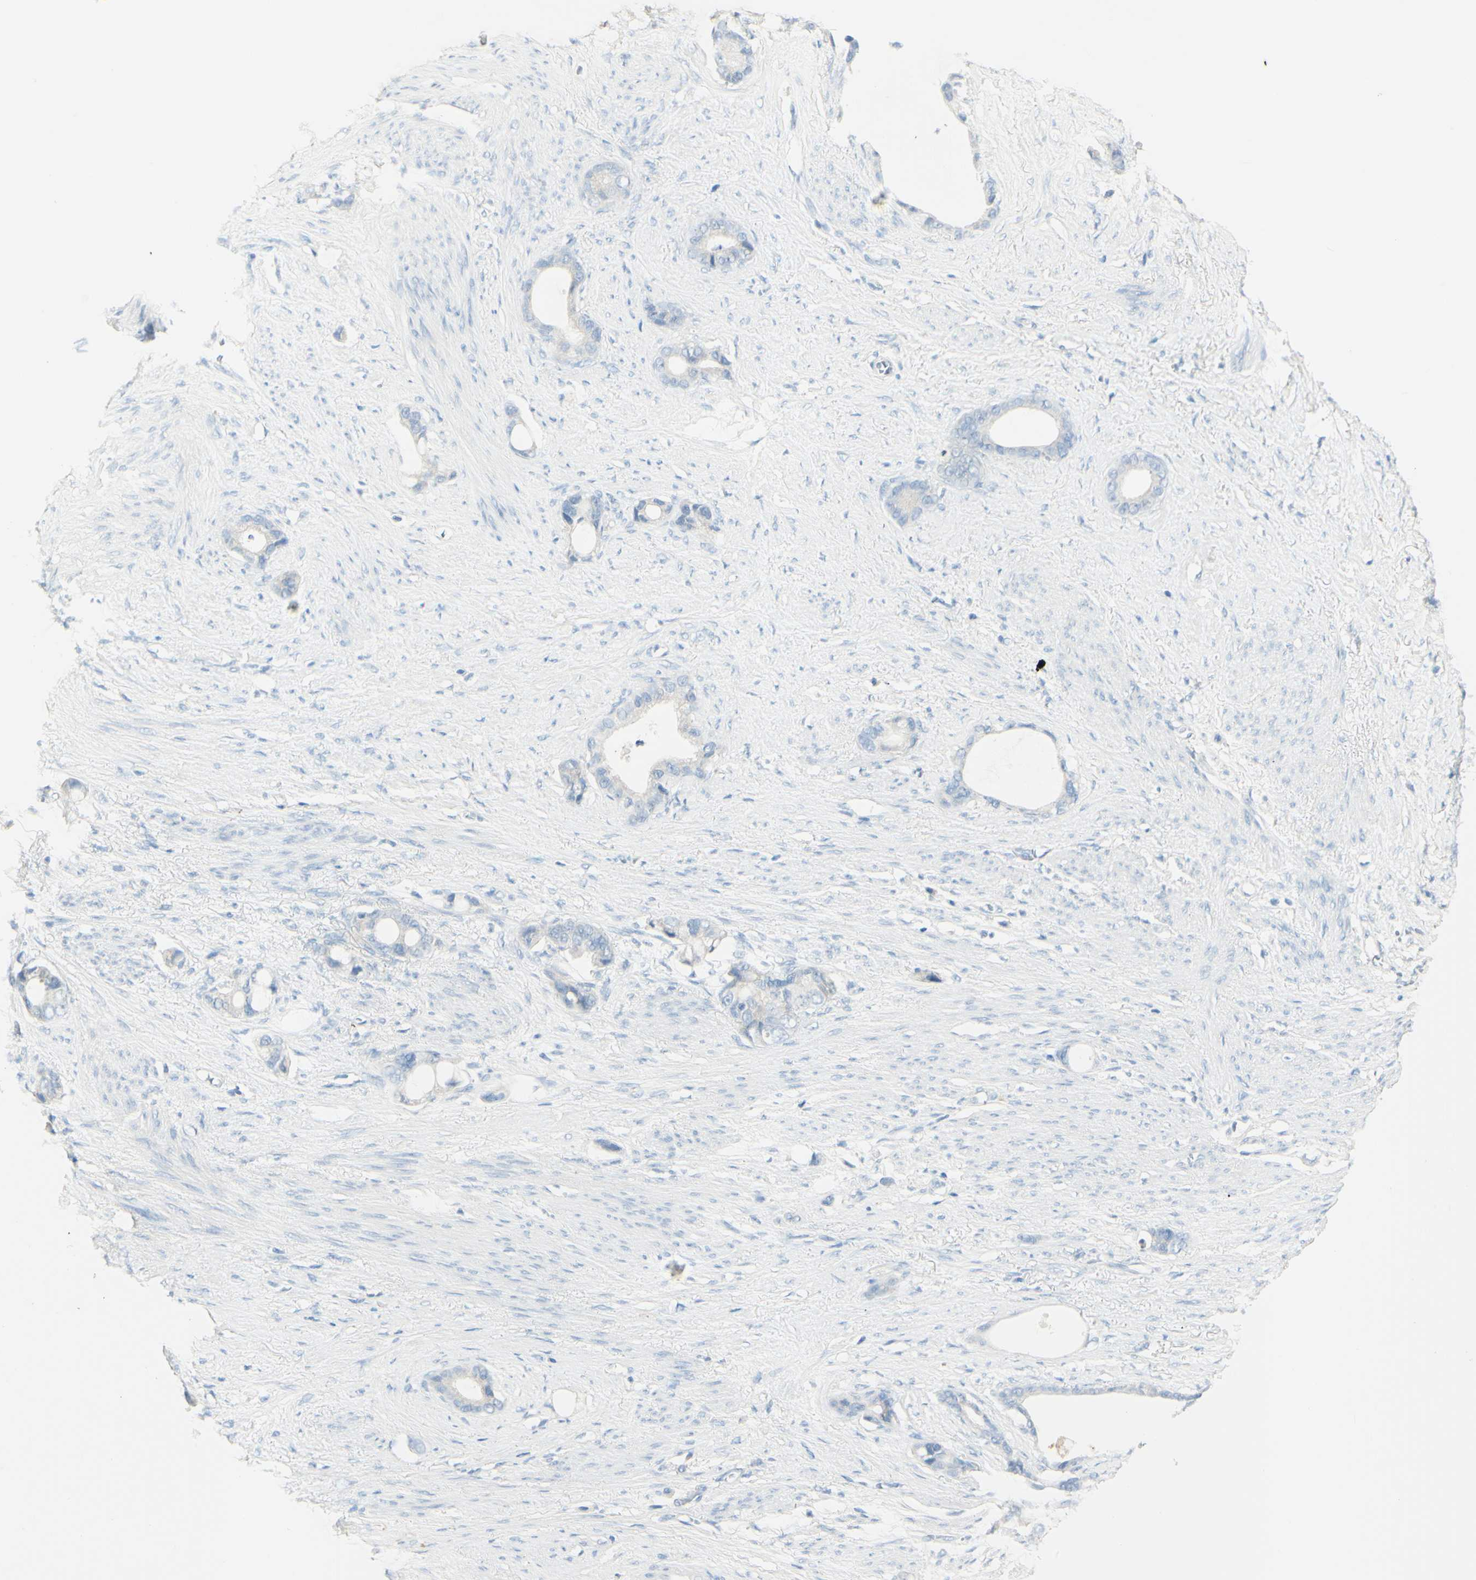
{"staining": {"intensity": "negative", "quantity": "none", "location": "none"}, "tissue": "stomach cancer", "cell_type": "Tumor cells", "image_type": "cancer", "snomed": [{"axis": "morphology", "description": "Adenocarcinoma, NOS"}, {"axis": "topography", "description": "Stomach"}], "caption": "This is an immunohistochemistry (IHC) micrograph of stomach adenocarcinoma. There is no staining in tumor cells.", "gene": "ART3", "patient": {"sex": "female", "age": 75}}